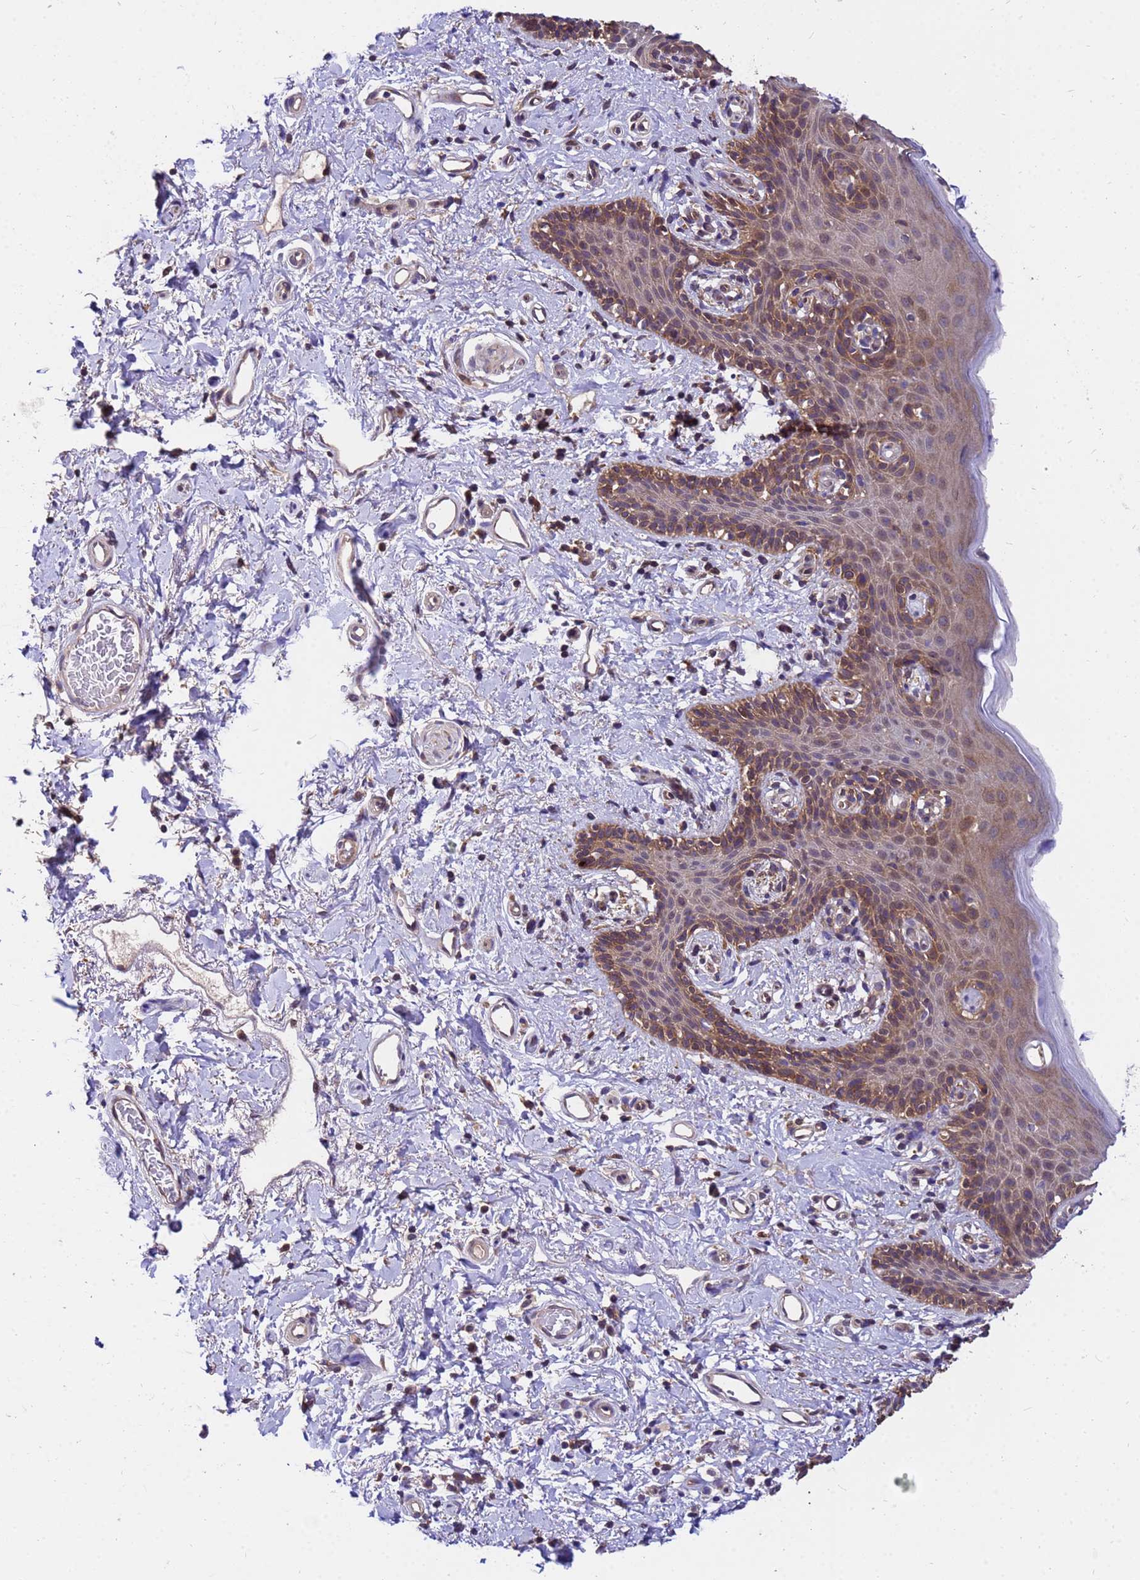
{"staining": {"intensity": "moderate", "quantity": "25%-75%", "location": "cytoplasmic/membranous"}, "tissue": "skin", "cell_type": "Epidermal cells", "image_type": "normal", "snomed": [{"axis": "morphology", "description": "Normal tissue, NOS"}, {"axis": "topography", "description": "Vulva"}], "caption": "Immunohistochemistry (DAB (3,3'-diaminobenzidine)) staining of unremarkable skin displays moderate cytoplasmic/membranous protein expression in approximately 25%-75% of epidermal cells.", "gene": "GET3", "patient": {"sex": "female", "age": 66}}